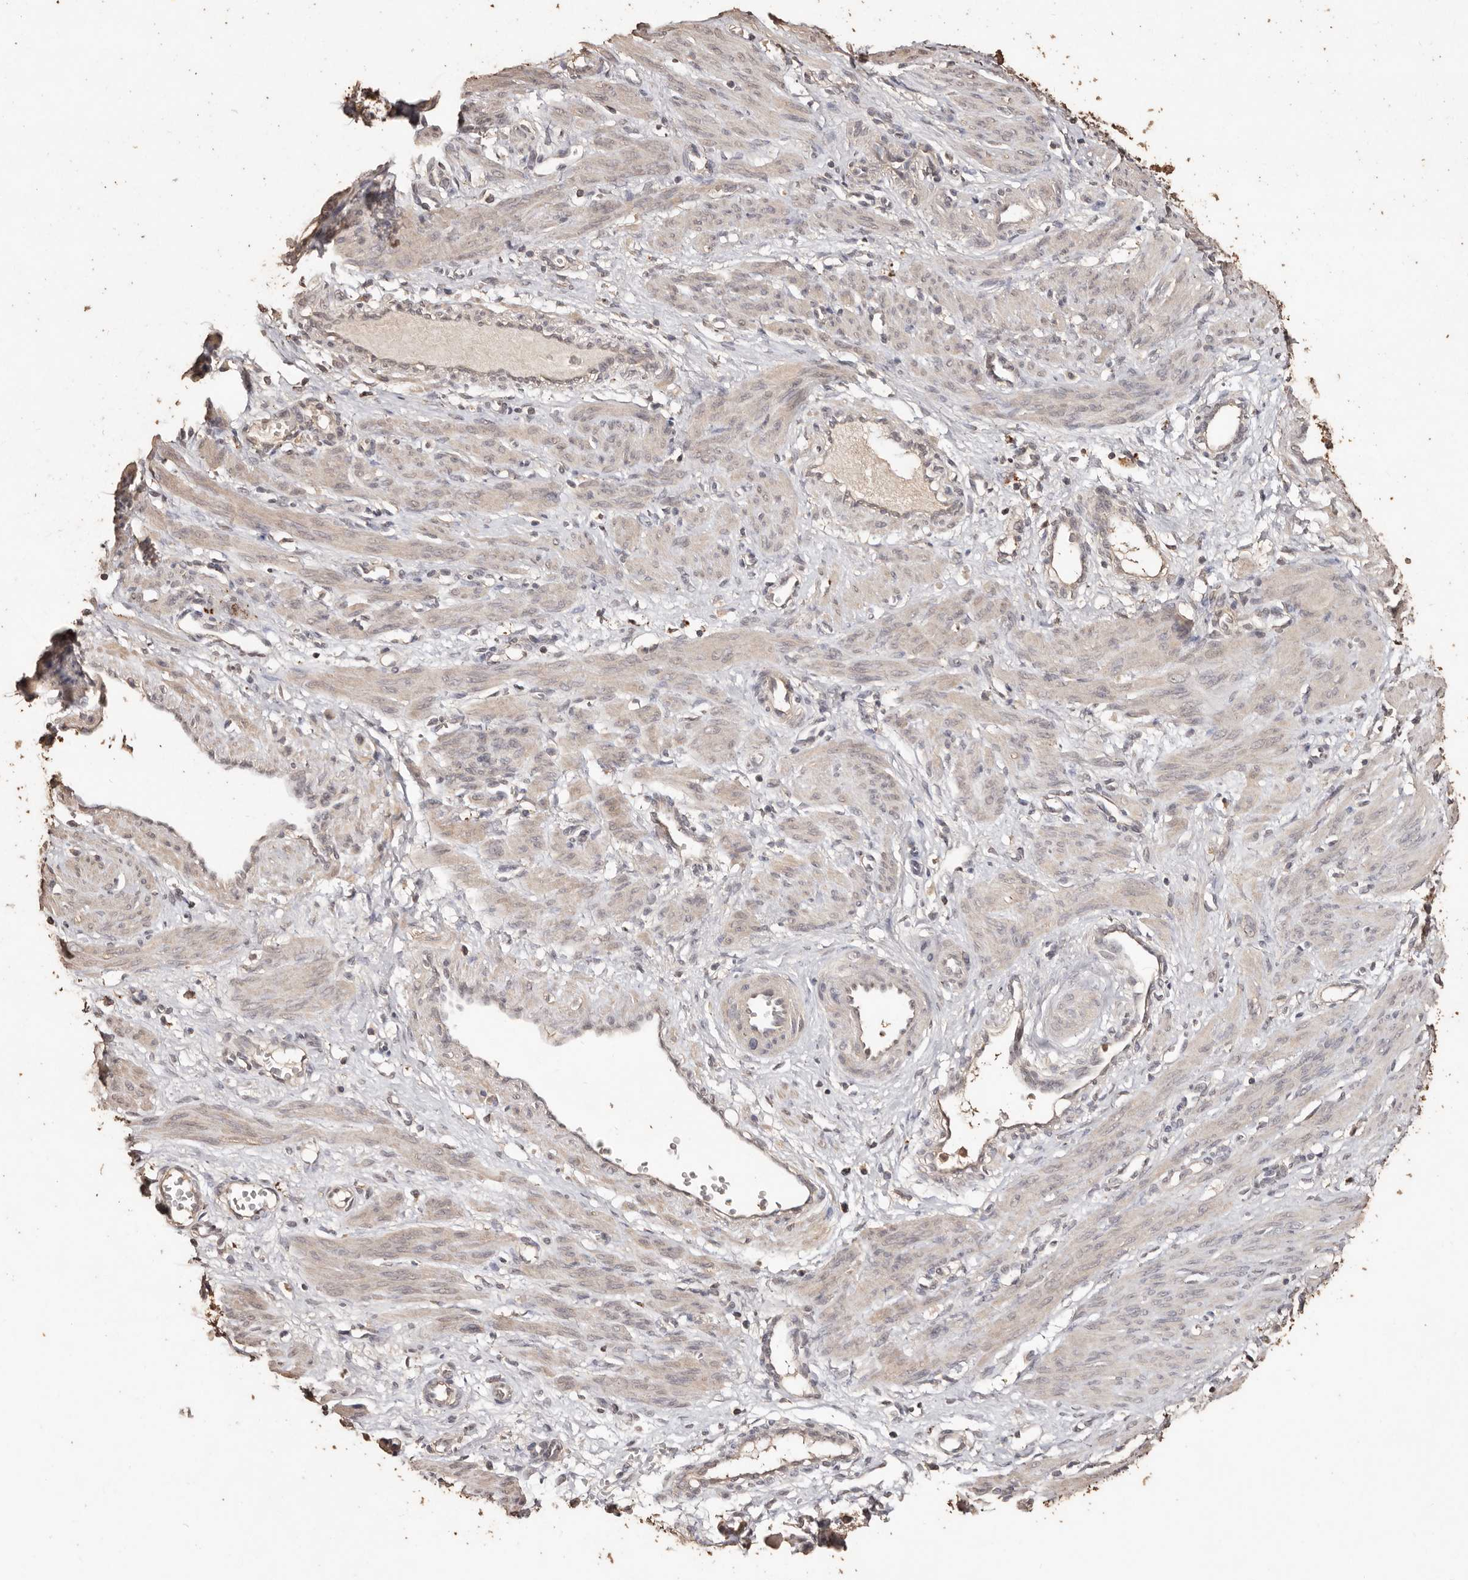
{"staining": {"intensity": "weak", "quantity": "25%-75%", "location": "cytoplasmic/membranous"}, "tissue": "smooth muscle", "cell_type": "Smooth muscle cells", "image_type": "normal", "snomed": [{"axis": "morphology", "description": "Normal tissue, NOS"}, {"axis": "topography", "description": "Endometrium"}], "caption": "A brown stain shows weak cytoplasmic/membranous expression of a protein in smooth muscle cells of unremarkable smooth muscle. (IHC, brightfield microscopy, high magnification).", "gene": "PKDCC", "patient": {"sex": "female", "age": 33}}